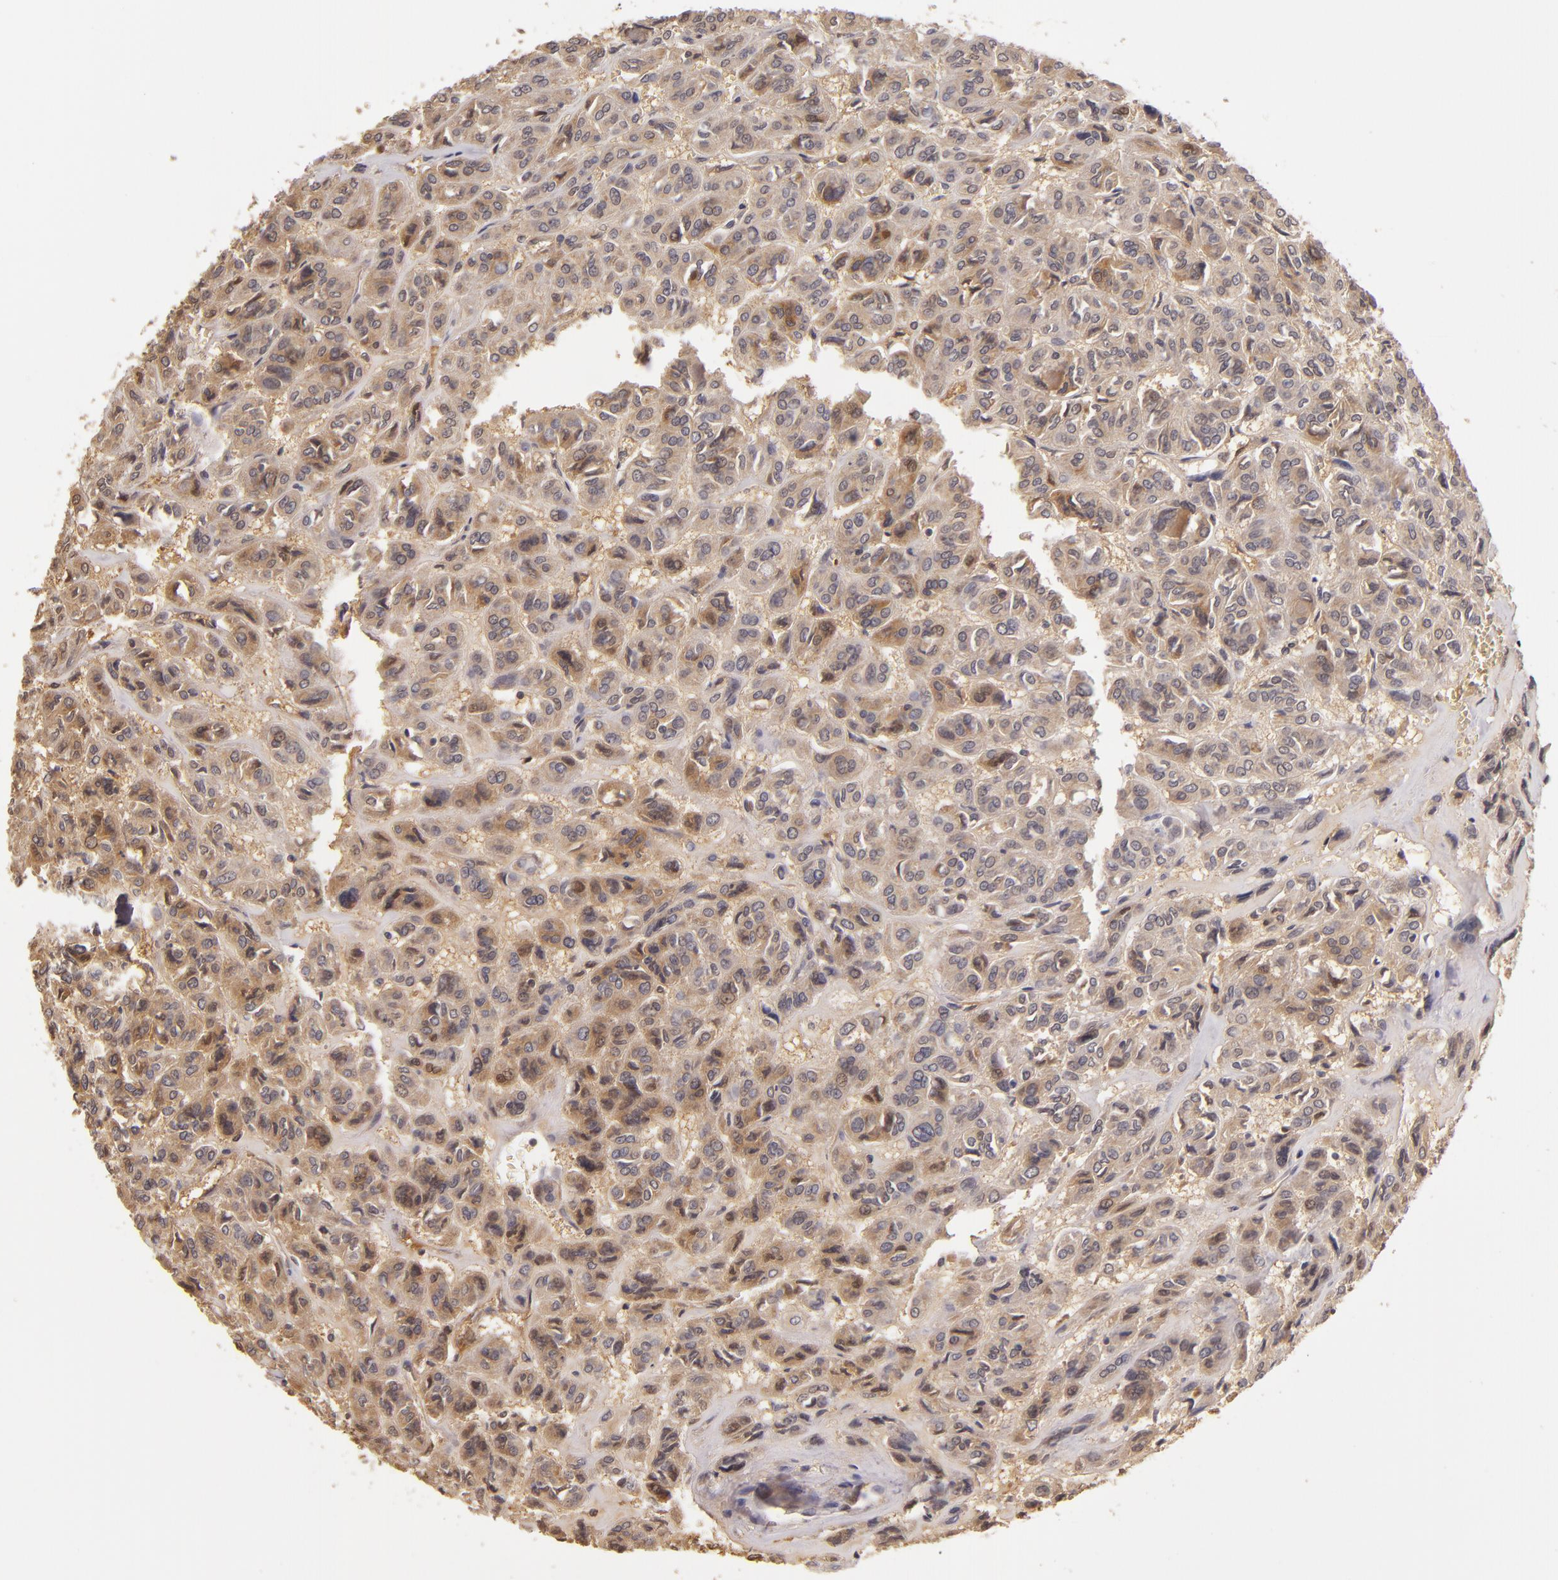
{"staining": {"intensity": "moderate", "quantity": ">75%", "location": "cytoplasmic/membranous,nuclear"}, "tissue": "thyroid cancer", "cell_type": "Tumor cells", "image_type": "cancer", "snomed": [{"axis": "morphology", "description": "Follicular adenoma carcinoma, NOS"}, {"axis": "topography", "description": "Thyroid gland"}], "caption": "A brown stain labels moderate cytoplasmic/membranous and nuclear positivity of a protein in thyroid cancer tumor cells.", "gene": "LRG1", "patient": {"sex": "female", "age": 71}}